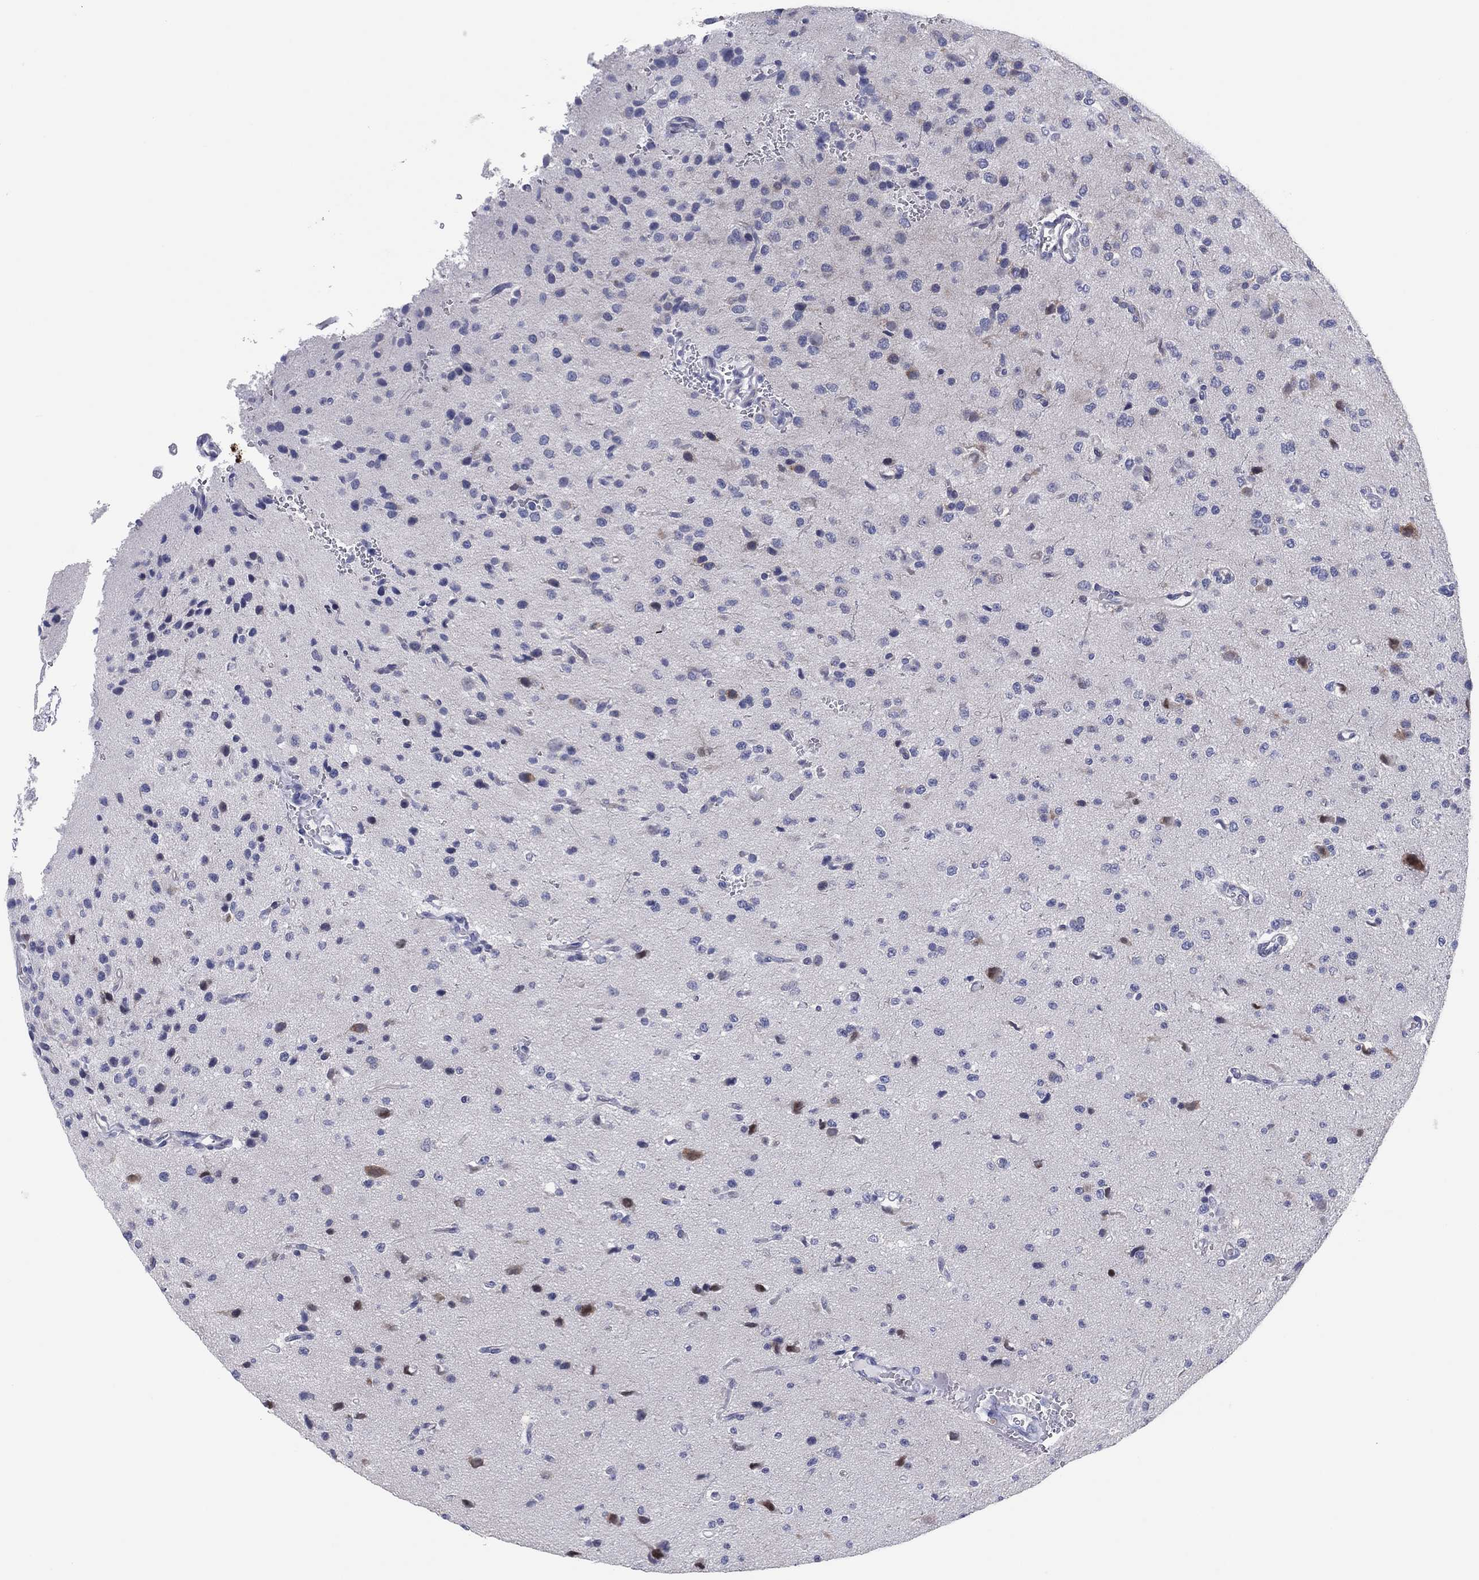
{"staining": {"intensity": "negative", "quantity": "none", "location": "none"}, "tissue": "glioma", "cell_type": "Tumor cells", "image_type": "cancer", "snomed": [{"axis": "morphology", "description": "Glioma, malignant, Low grade"}, {"axis": "topography", "description": "Brain"}], "caption": "Immunohistochemistry (IHC) histopathology image of neoplastic tissue: malignant low-grade glioma stained with DAB (3,3'-diaminobenzidine) reveals no significant protein expression in tumor cells. (Immunohistochemistry (IHC), brightfield microscopy, high magnification).", "gene": "HEATR4", "patient": {"sex": "male", "age": 41}}